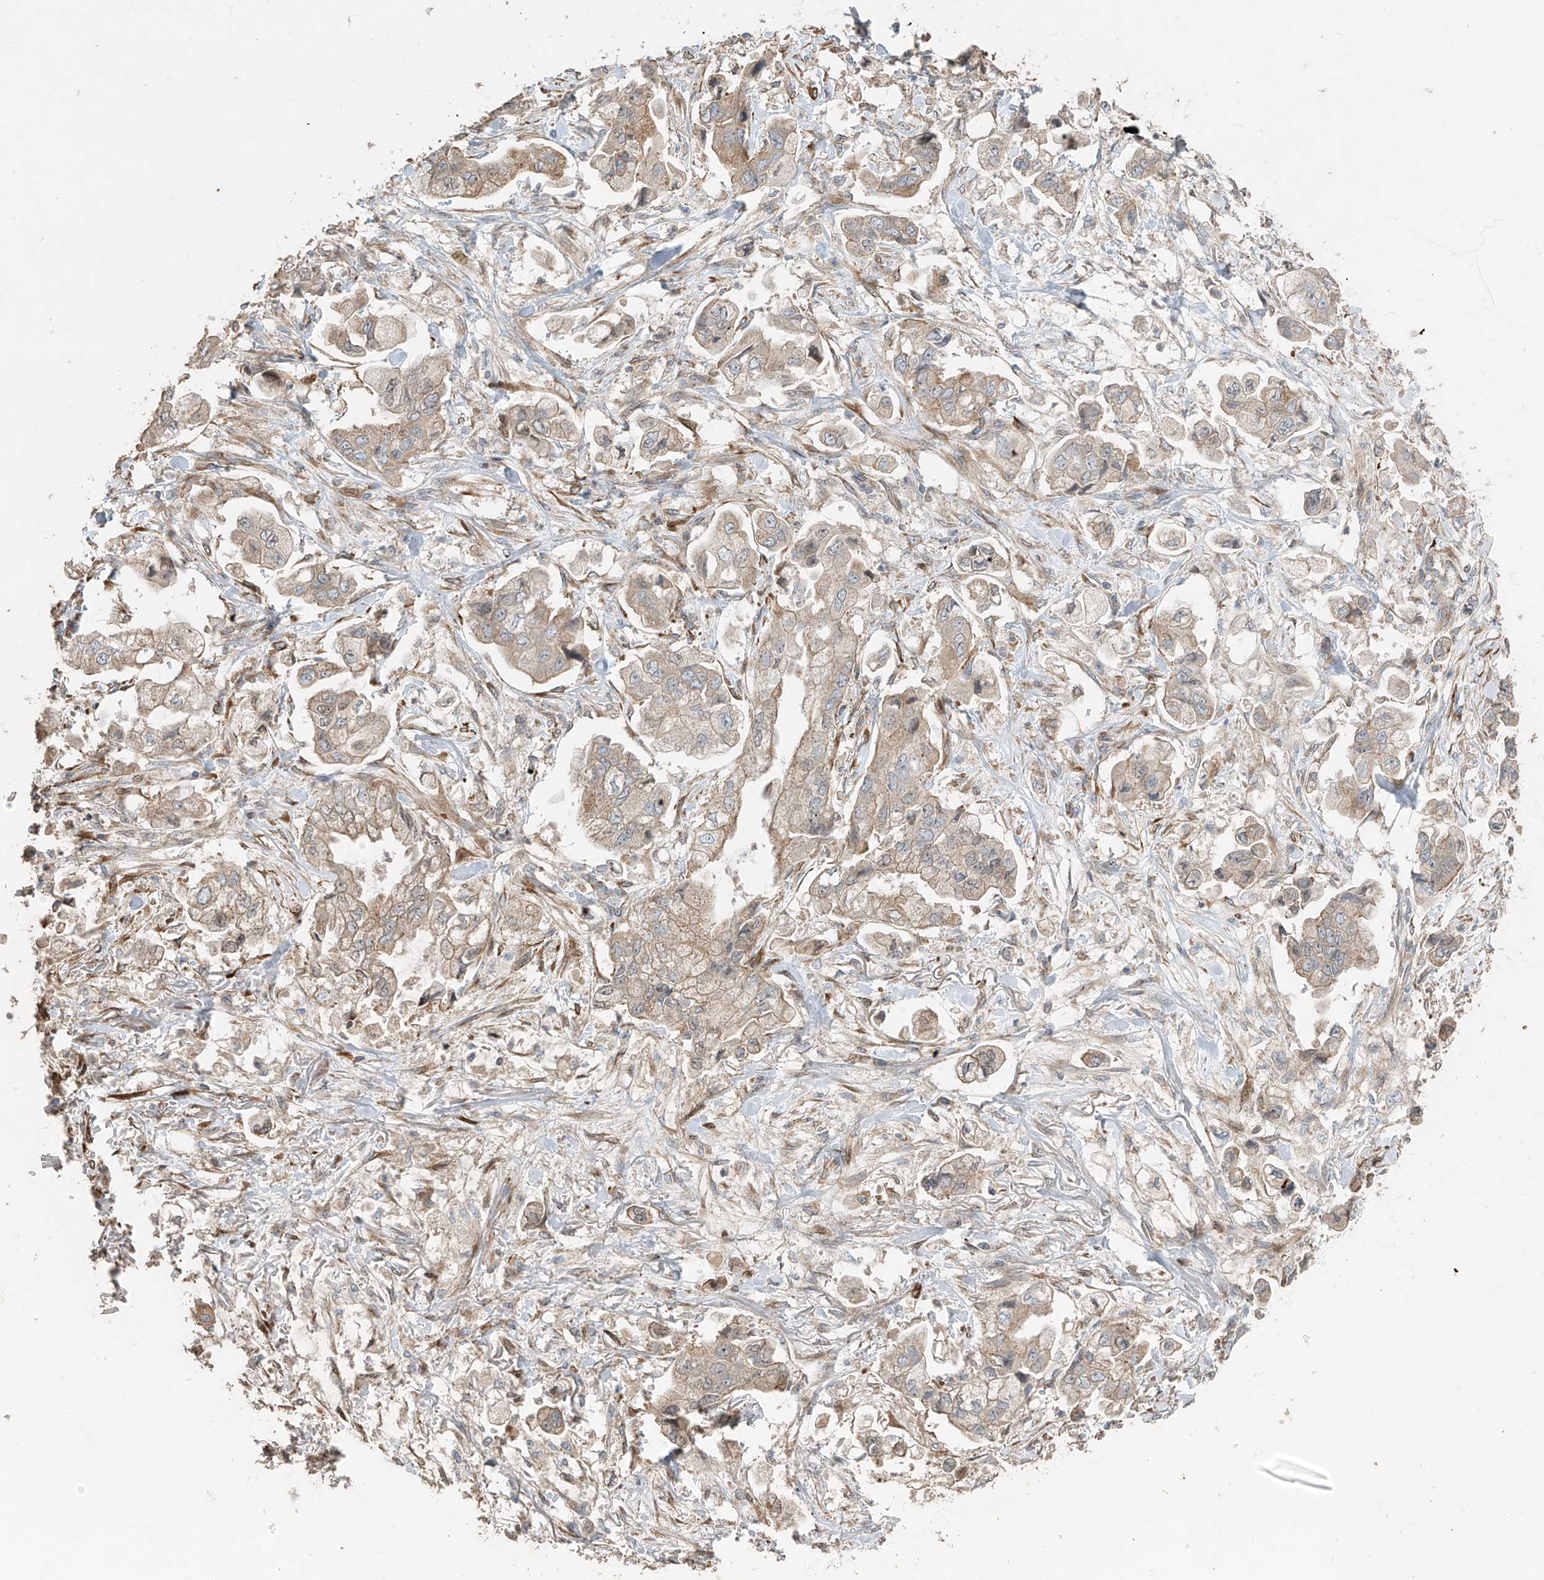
{"staining": {"intensity": "weak", "quantity": "25%-75%", "location": "cytoplasmic/membranous"}, "tissue": "stomach cancer", "cell_type": "Tumor cells", "image_type": "cancer", "snomed": [{"axis": "morphology", "description": "Adenocarcinoma, NOS"}, {"axis": "topography", "description": "Stomach"}], "caption": "DAB (3,3'-diaminobenzidine) immunohistochemical staining of human stomach adenocarcinoma reveals weak cytoplasmic/membranous protein expression in approximately 25%-75% of tumor cells. The protein of interest is stained brown, and the nuclei are stained in blue (DAB IHC with brightfield microscopy, high magnification).", "gene": "ABTB1", "patient": {"sex": "male", "age": 62}}